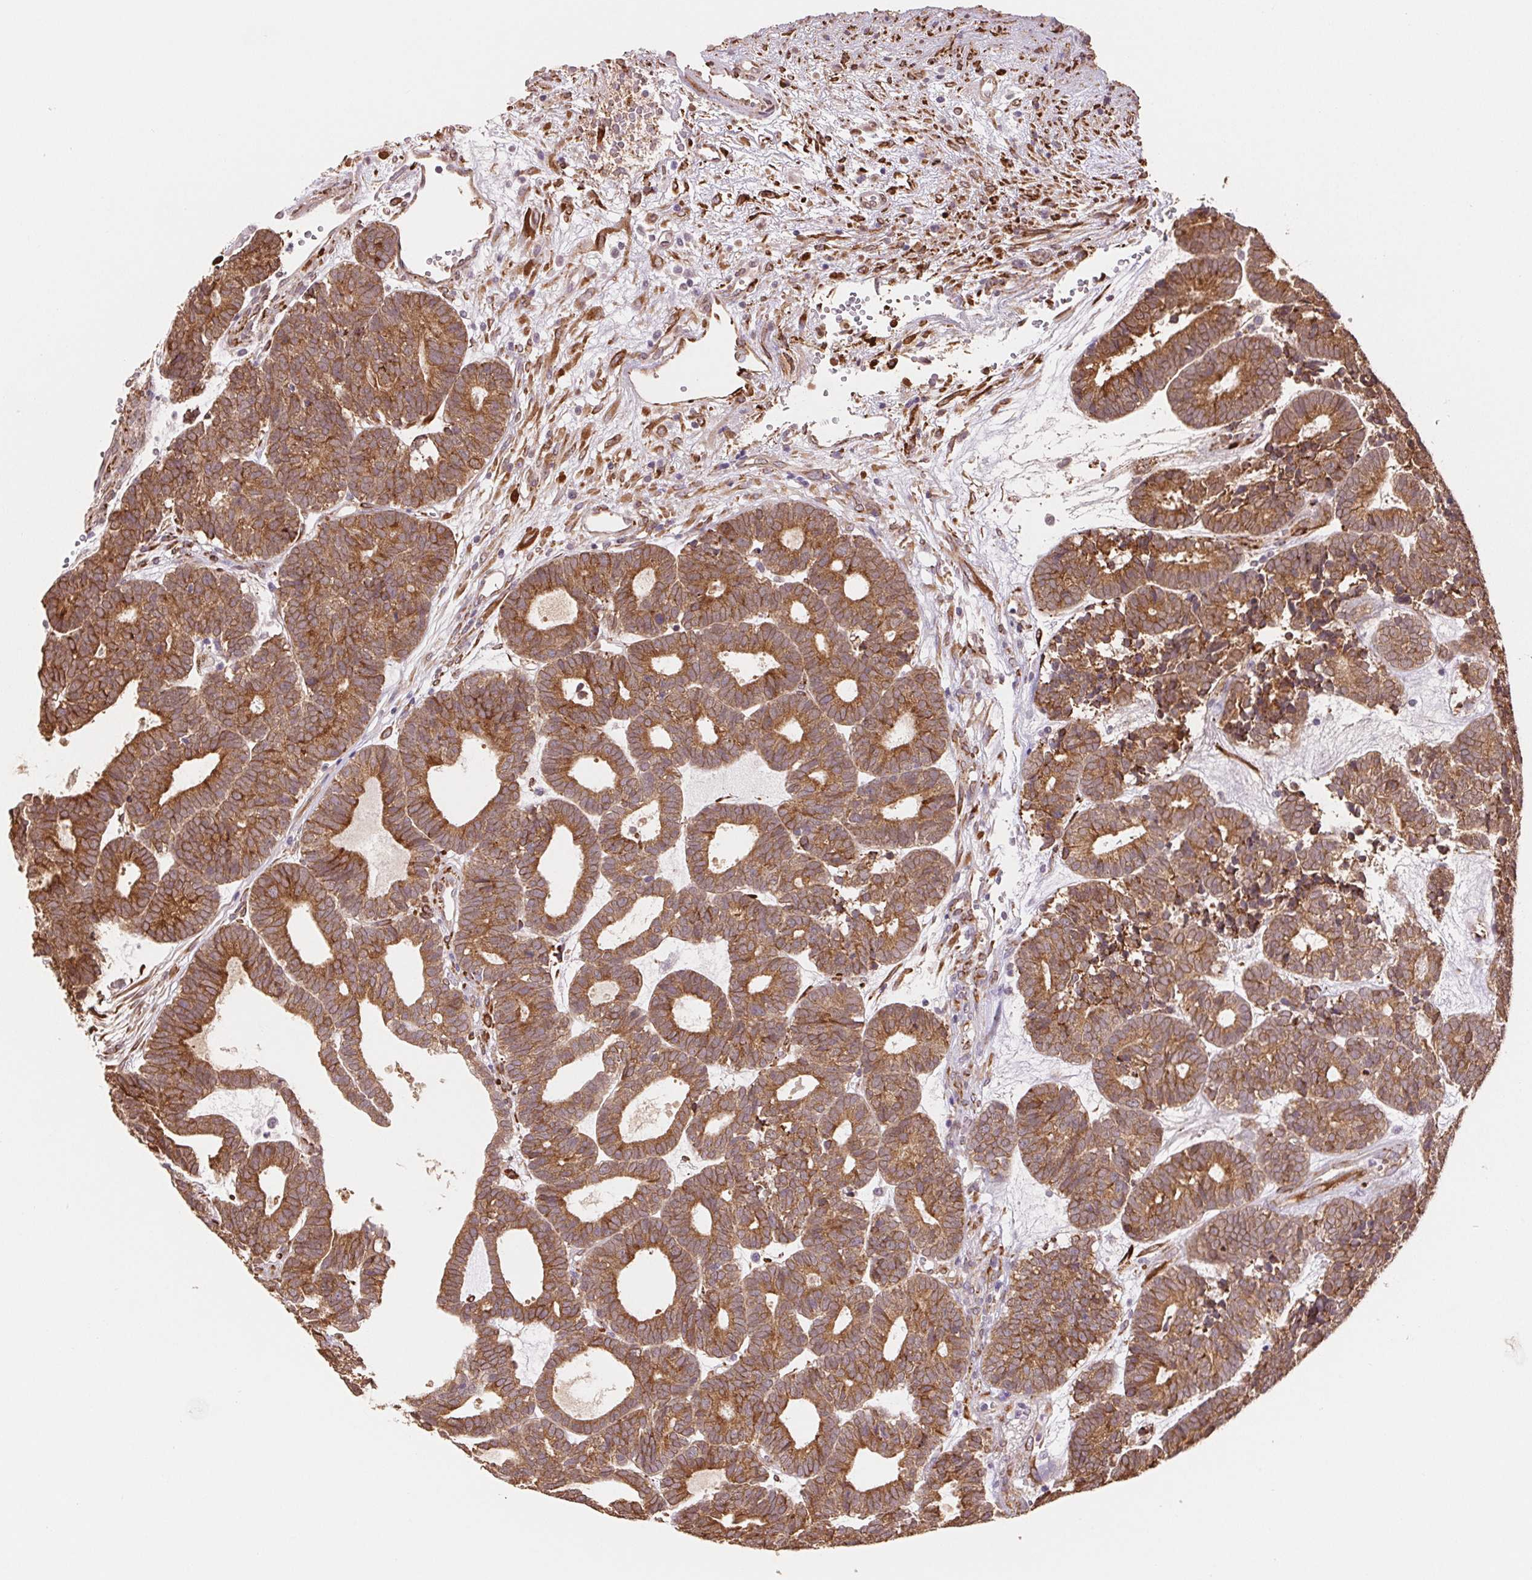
{"staining": {"intensity": "moderate", "quantity": ">75%", "location": "cytoplasmic/membranous"}, "tissue": "head and neck cancer", "cell_type": "Tumor cells", "image_type": "cancer", "snomed": [{"axis": "morphology", "description": "Adenocarcinoma, NOS"}, {"axis": "topography", "description": "Head-Neck"}], "caption": "Head and neck cancer was stained to show a protein in brown. There is medium levels of moderate cytoplasmic/membranous staining in about >75% of tumor cells.", "gene": "FKBP10", "patient": {"sex": "female", "age": 81}}